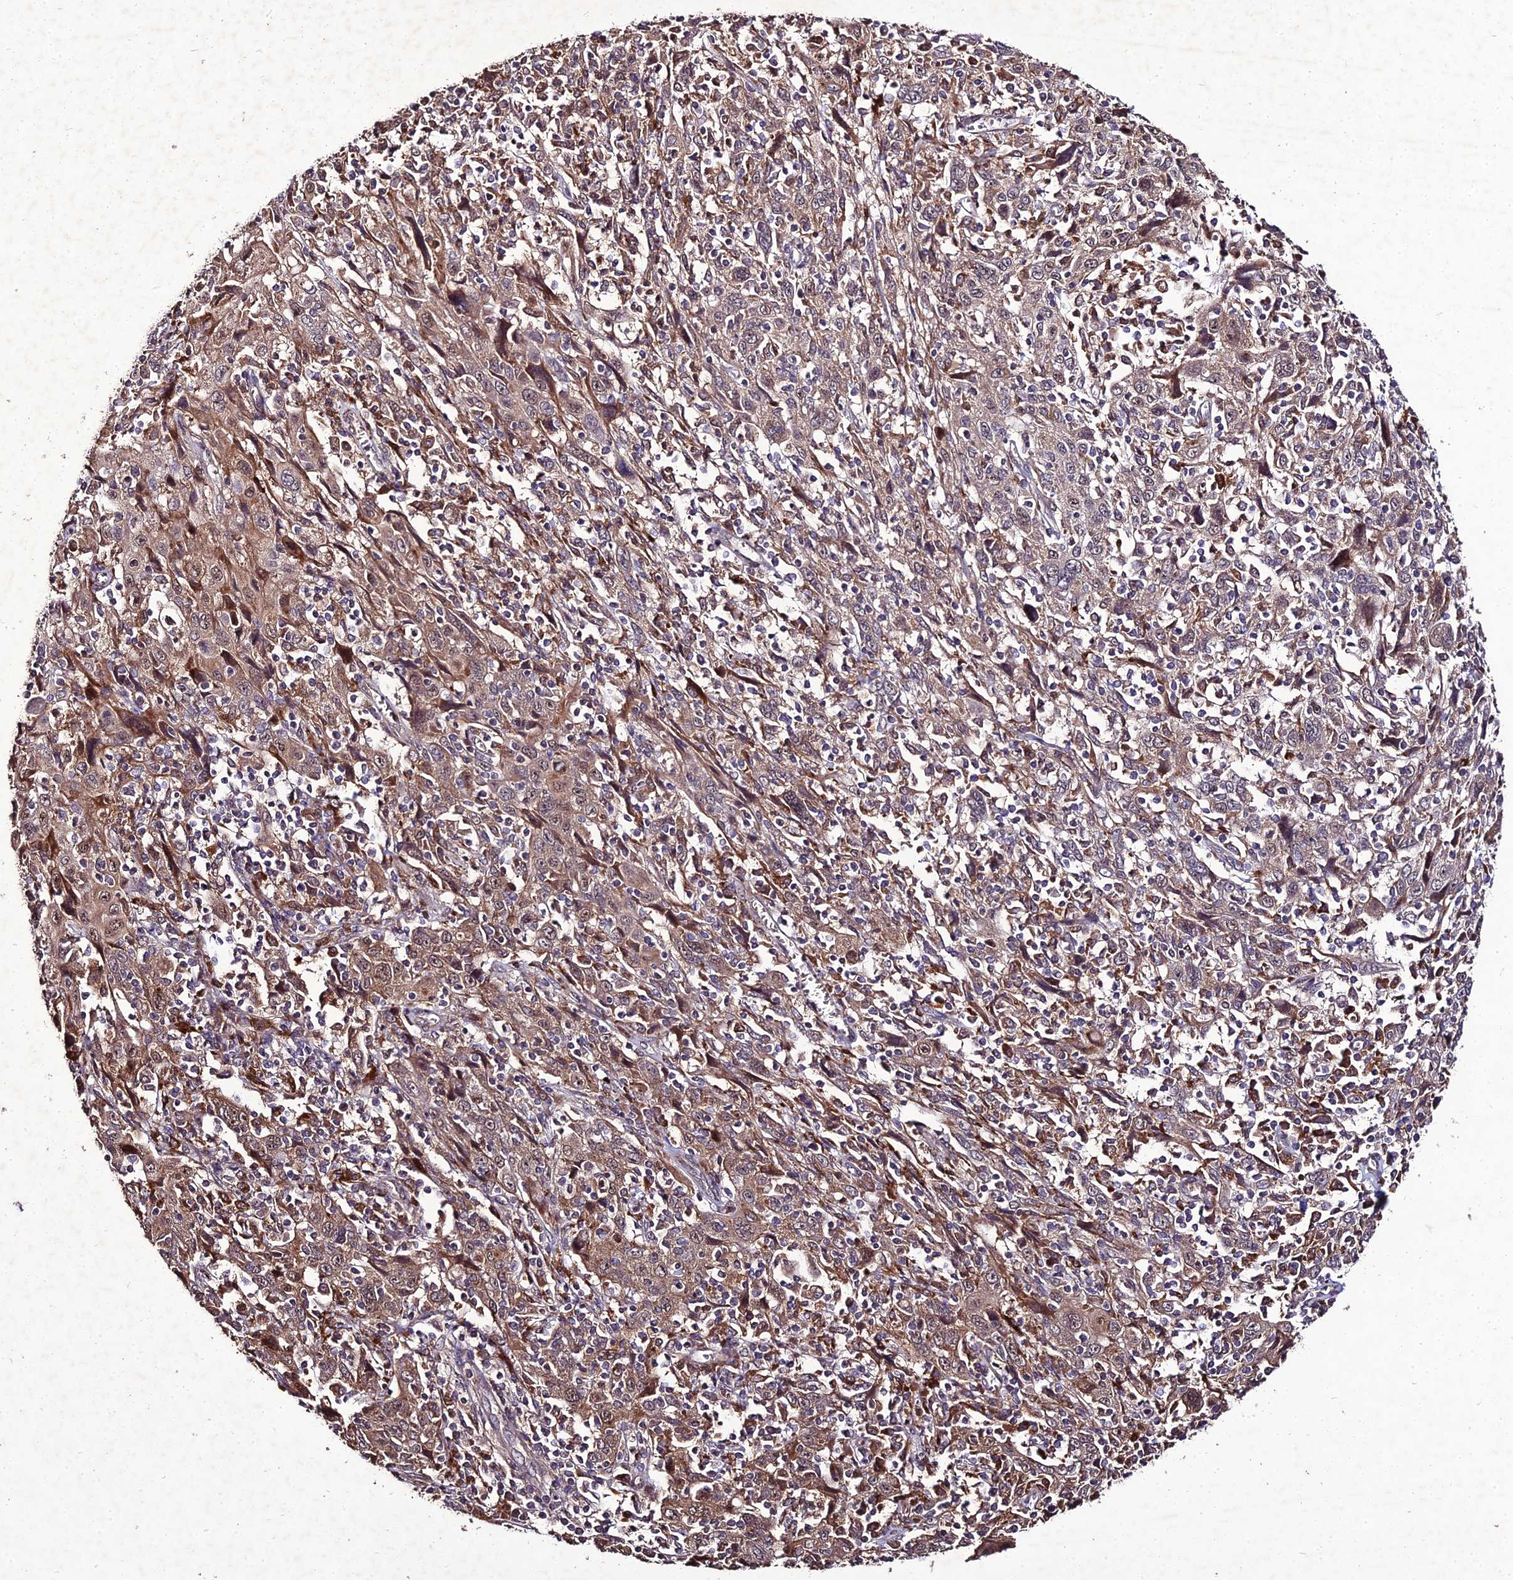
{"staining": {"intensity": "weak", "quantity": ">75%", "location": "cytoplasmic/membranous,nuclear"}, "tissue": "cervical cancer", "cell_type": "Tumor cells", "image_type": "cancer", "snomed": [{"axis": "morphology", "description": "Squamous cell carcinoma, NOS"}, {"axis": "topography", "description": "Cervix"}], "caption": "Immunohistochemical staining of cervical squamous cell carcinoma demonstrates low levels of weak cytoplasmic/membranous and nuclear protein positivity in approximately >75% of tumor cells.", "gene": "ZNF766", "patient": {"sex": "female", "age": 46}}